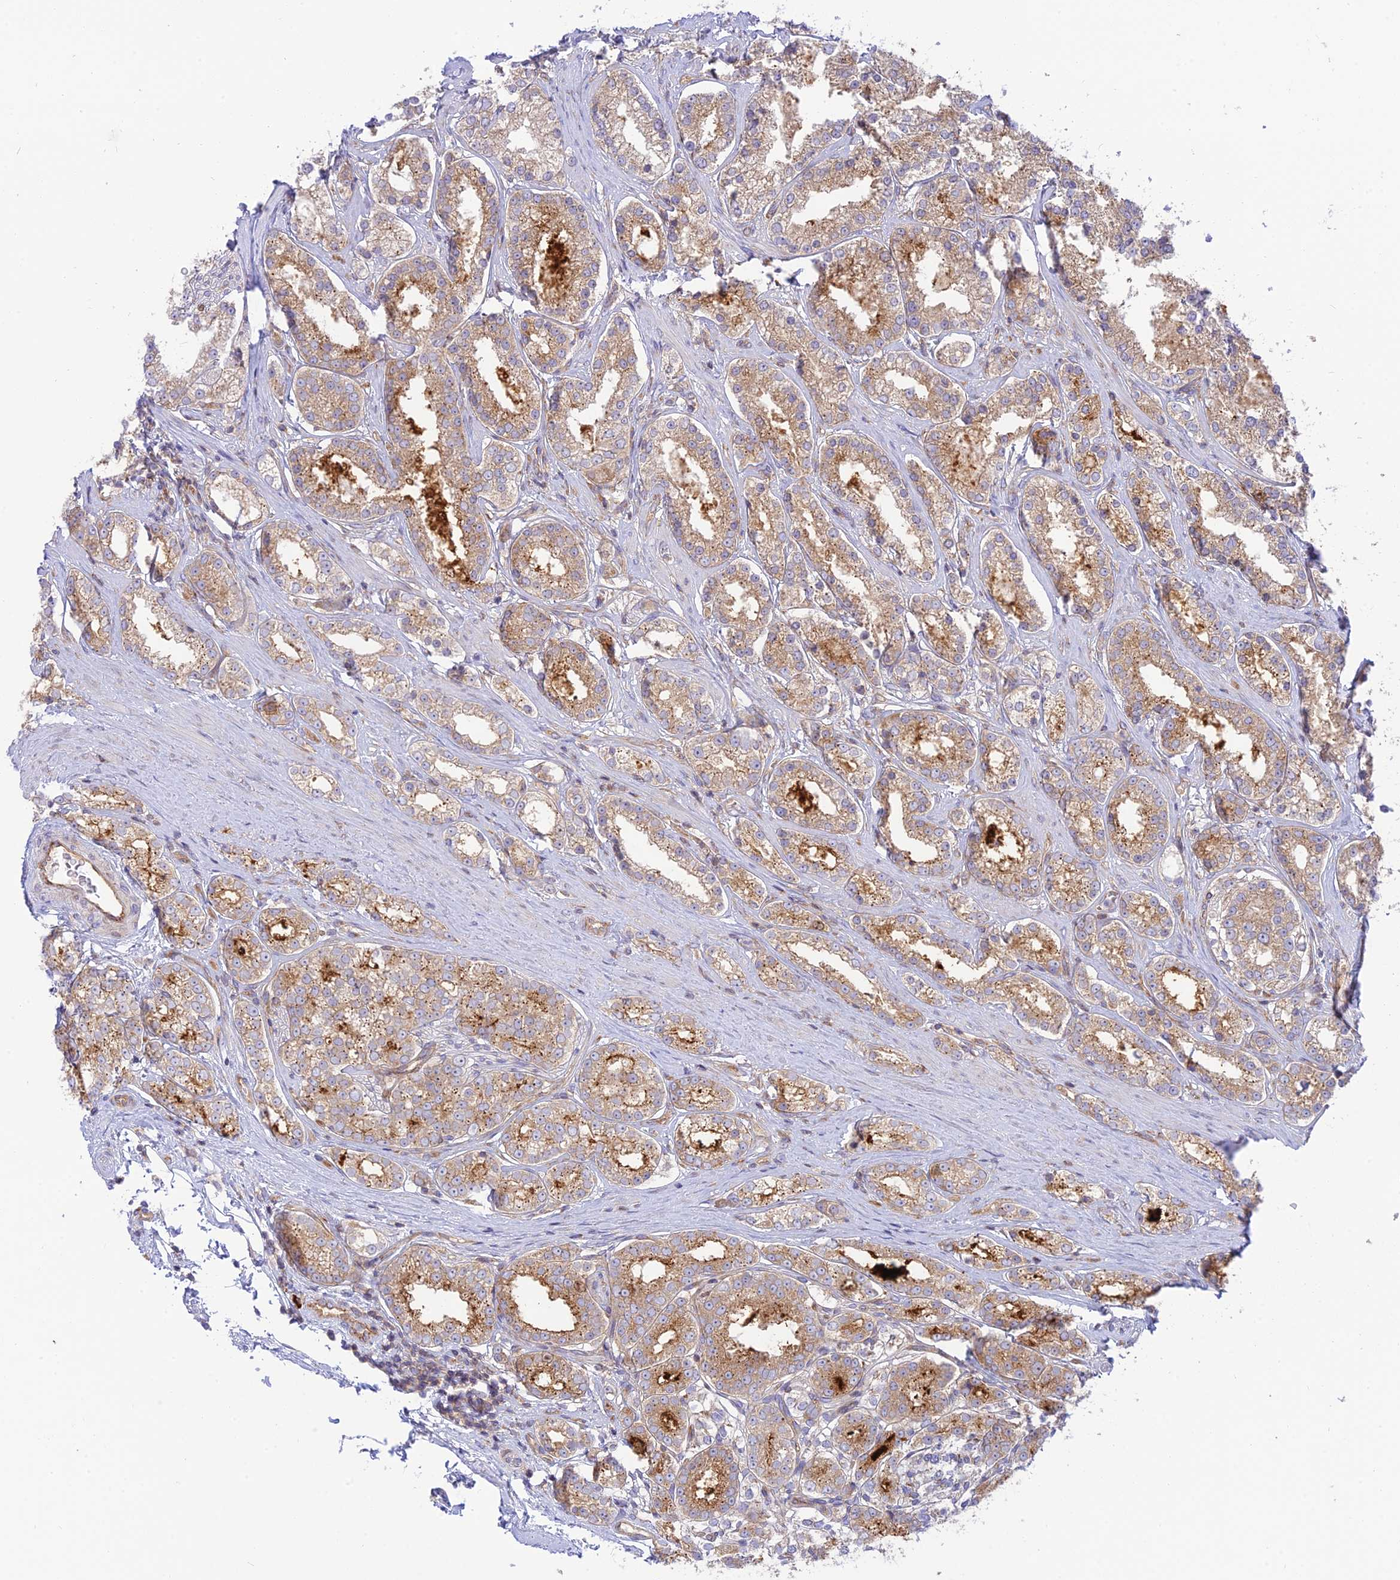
{"staining": {"intensity": "moderate", "quantity": ">75%", "location": "cytoplasmic/membranous"}, "tissue": "prostate cancer", "cell_type": "Tumor cells", "image_type": "cancer", "snomed": [{"axis": "morphology", "description": "Normal tissue, NOS"}, {"axis": "morphology", "description": "Adenocarcinoma, High grade"}, {"axis": "topography", "description": "Prostate"}], "caption": "IHC (DAB (3,3'-diaminobenzidine)) staining of prostate adenocarcinoma (high-grade) exhibits moderate cytoplasmic/membranous protein staining in approximately >75% of tumor cells.", "gene": "PIMREG", "patient": {"sex": "male", "age": 83}}